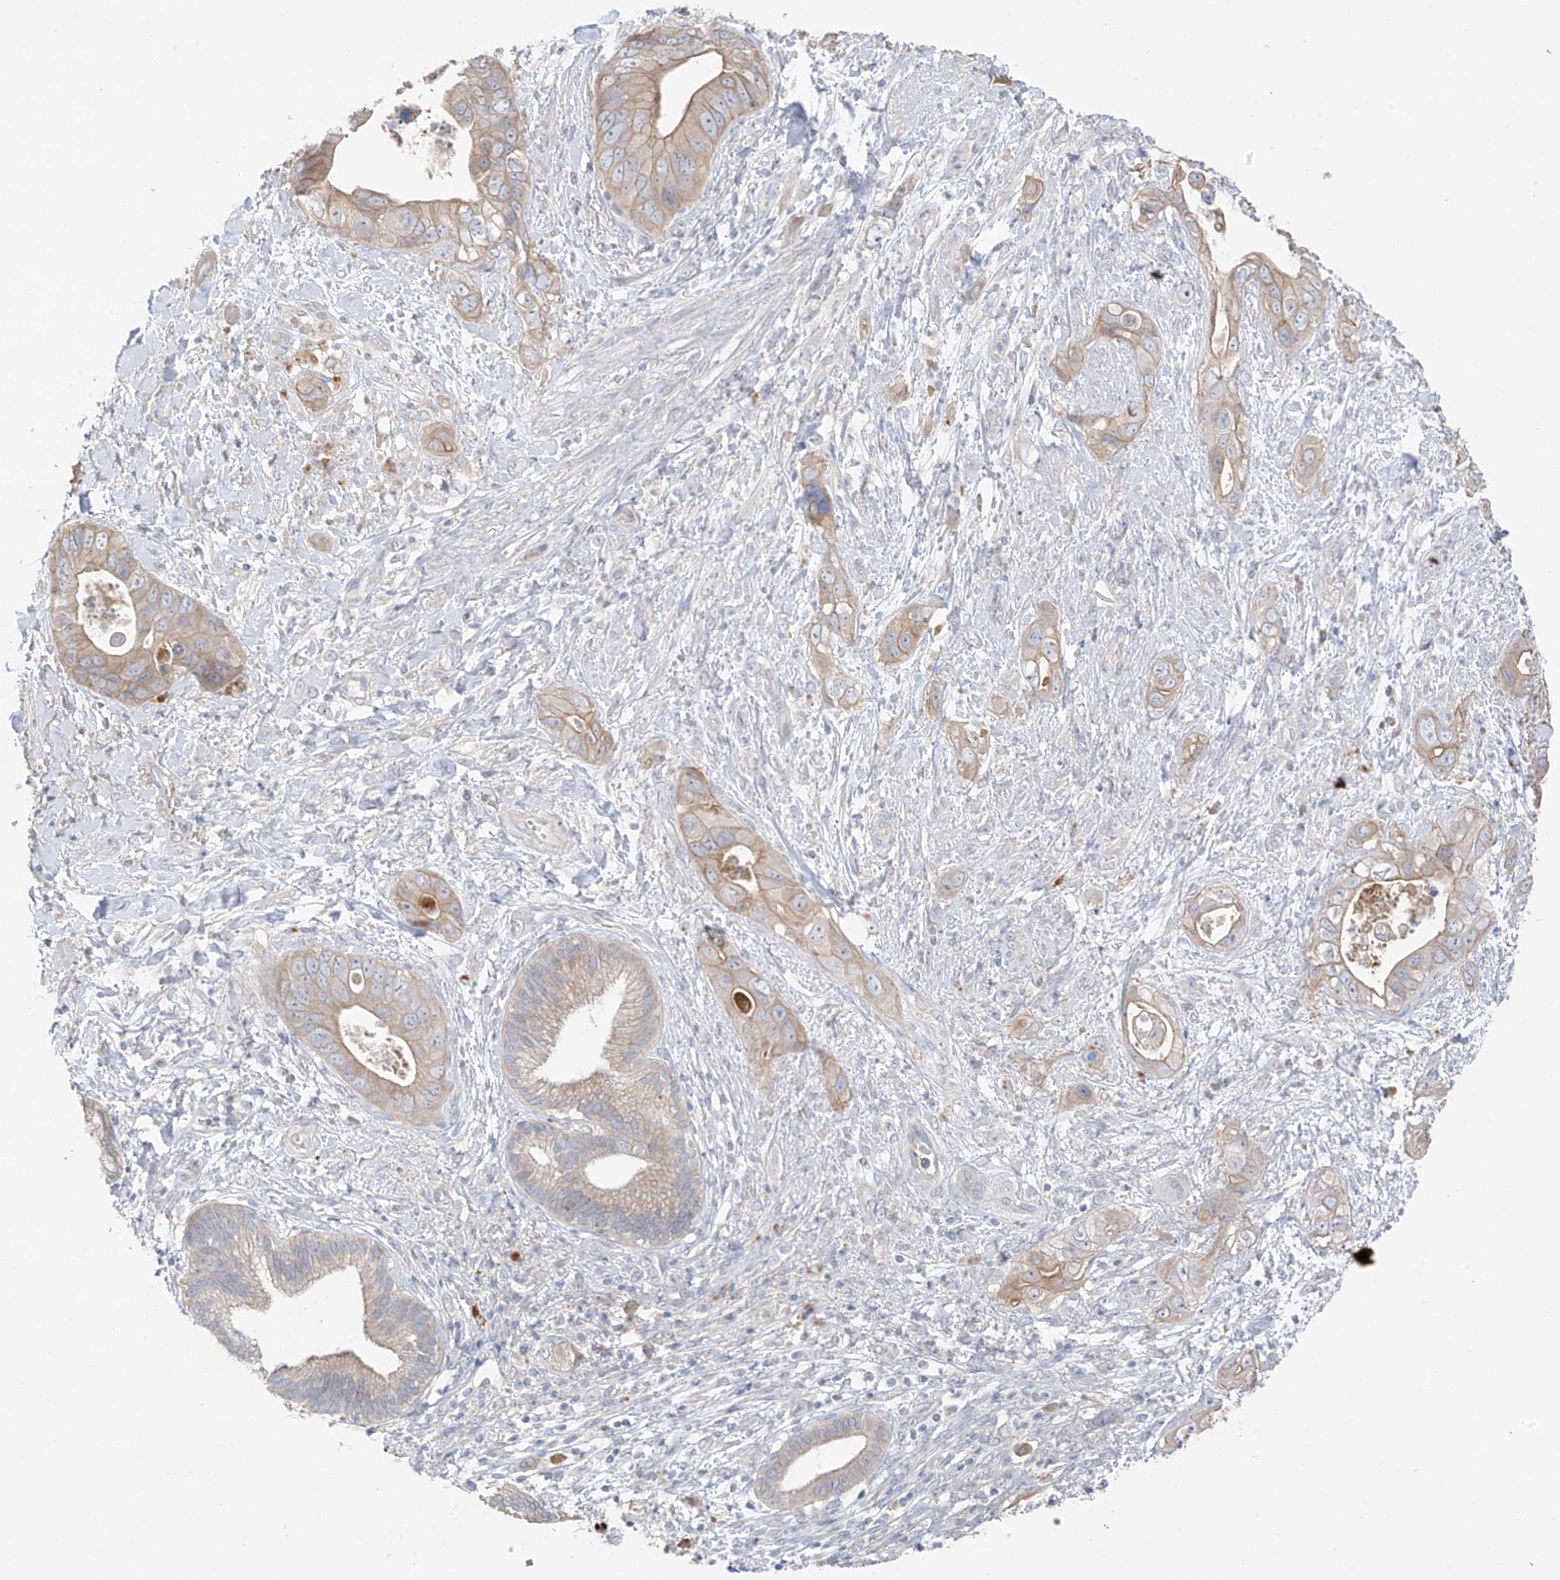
{"staining": {"intensity": "moderate", "quantity": "<25%", "location": "cytoplasmic/membranous"}, "tissue": "pancreatic cancer", "cell_type": "Tumor cells", "image_type": "cancer", "snomed": [{"axis": "morphology", "description": "Adenocarcinoma, NOS"}, {"axis": "topography", "description": "Pancreas"}], "caption": "Moderate cytoplasmic/membranous staining is identified in approximately <25% of tumor cells in pancreatic cancer (adenocarcinoma).", "gene": "CAPN13", "patient": {"sex": "female", "age": 78}}